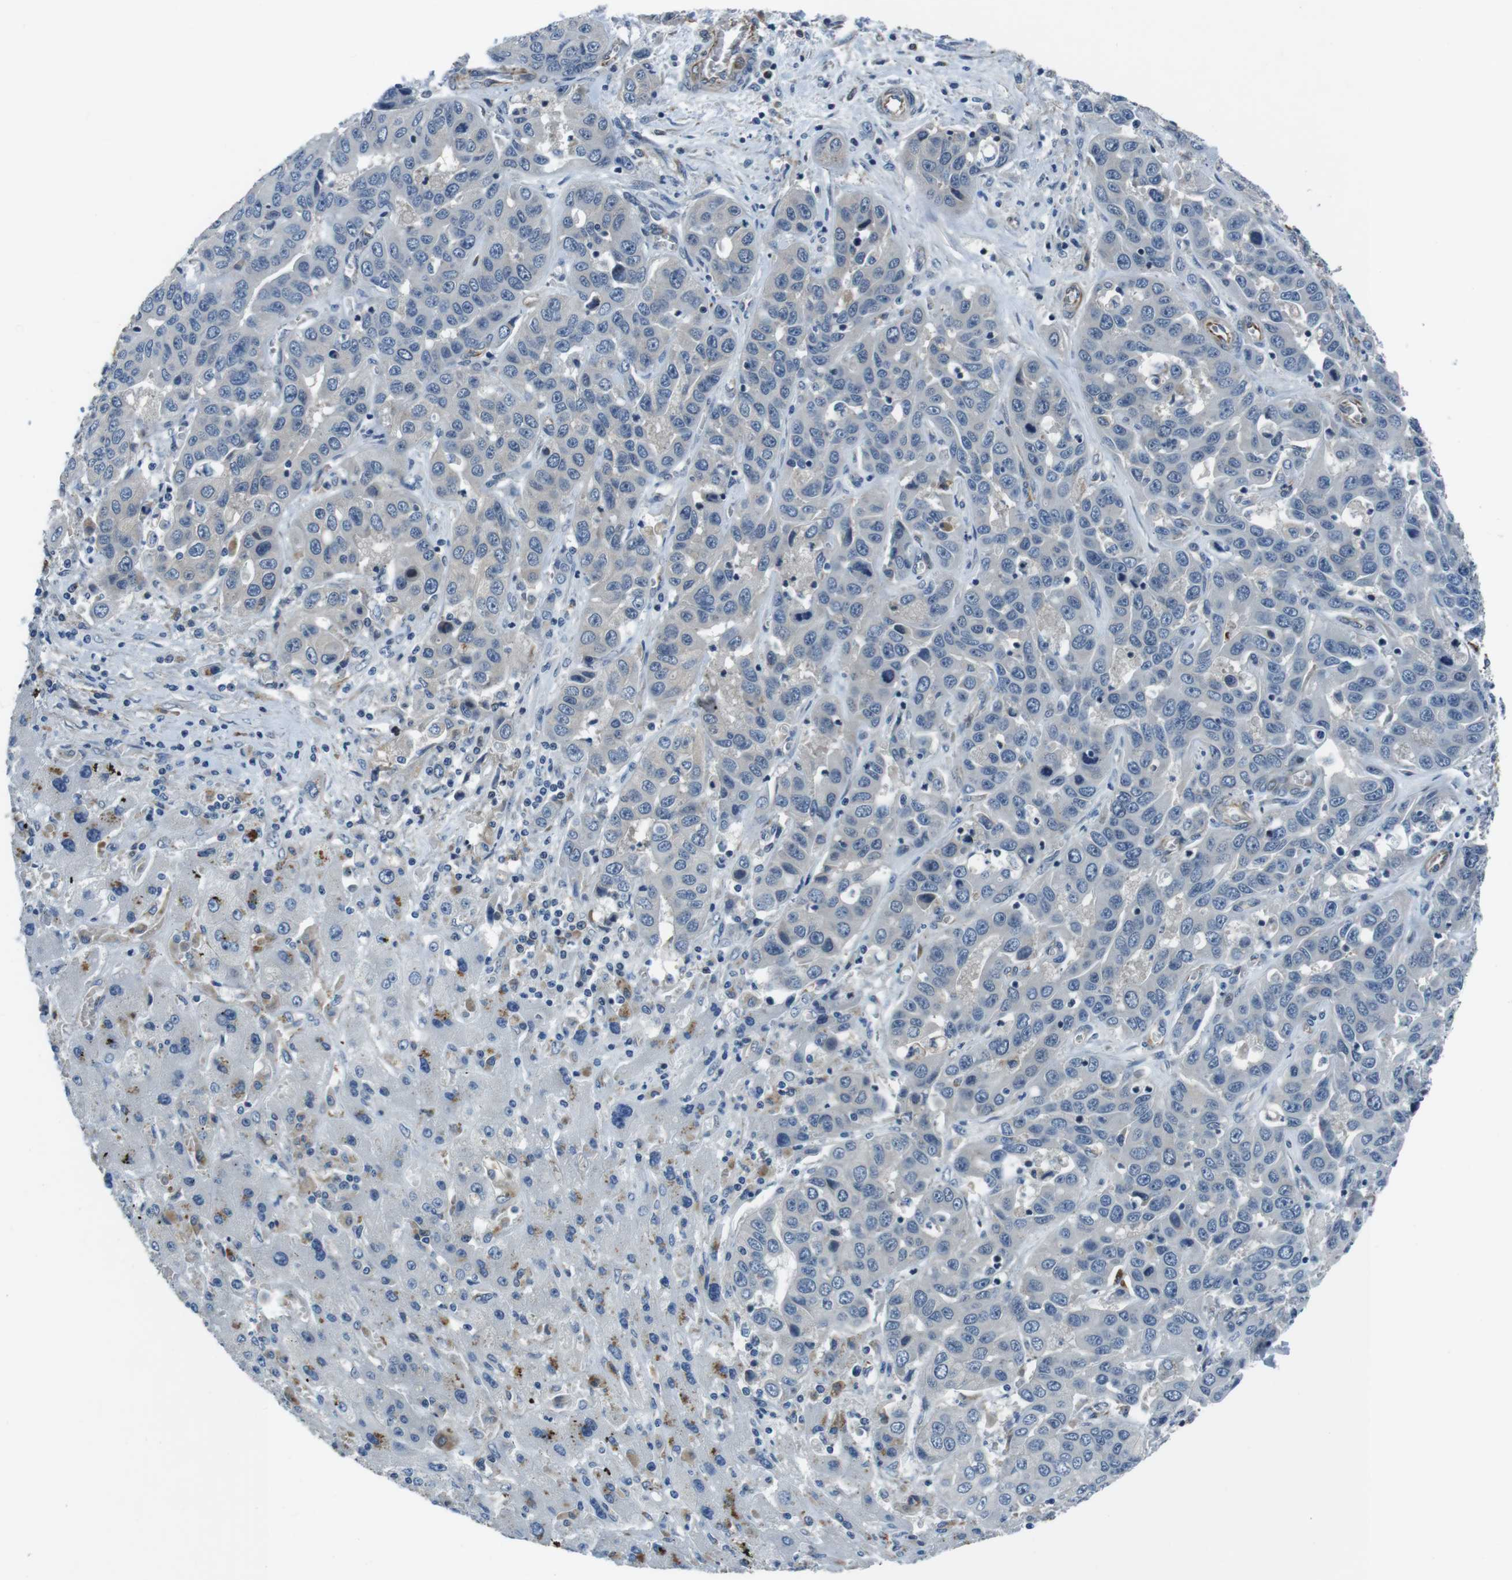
{"staining": {"intensity": "negative", "quantity": "none", "location": "none"}, "tissue": "liver cancer", "cell_type": "Tumor cells", "image_type": "cancer", "snomed": [{"axis": "morphology", "description": "Cholangiocarcinoma"}, {"axis": "topography", "description": "Liver"}], "caption": "Tumor cells show no significant positivity in liver cancer.", "gene": "LRRC49", "patient": {"sex": "female", "age": 52}}